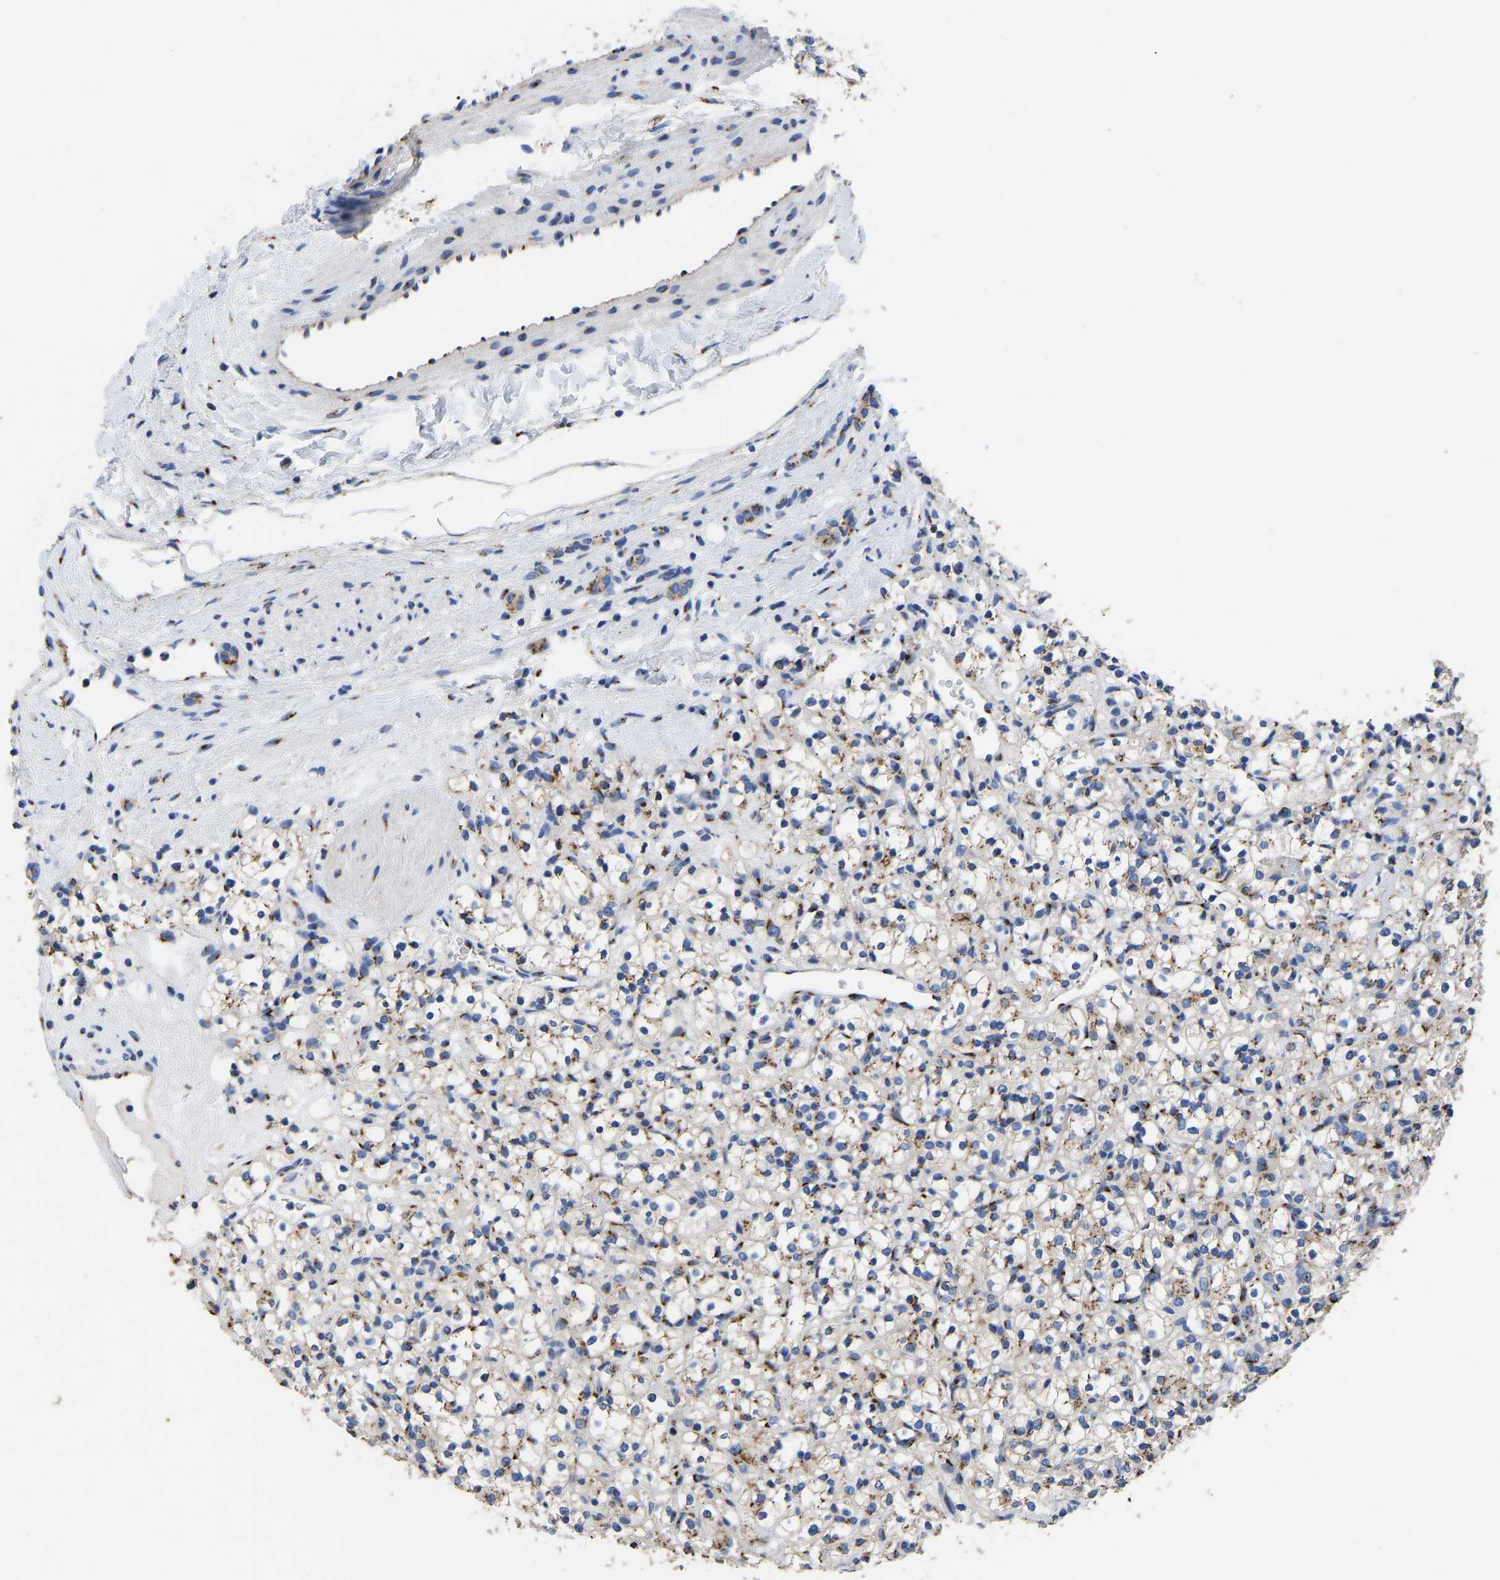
{"staining": {"intensity": "moderate", "quantity": ">75%", "location": "cytoplasmic/membranous"}, "tissue": "renal cancer", "cell_type": "Tumor cells", "image_type": "cancer", "snomed": [{"axis": "morphology", "description": "Normal tissue, NOS"}, {"axis": "morphology", "description": "Adenocarcinoma, NOS"}, {"axis": "topography", "description": "Kidney"}], "caption": "This is a histology image of immunohistochemistry staining of adenocarcinoma (renal), which shows moderate positivity in the cytoplasmic/membranous of tumor cells.", "gene": "TMEM87A", "patient": {"sex": "female", "age": 72}}